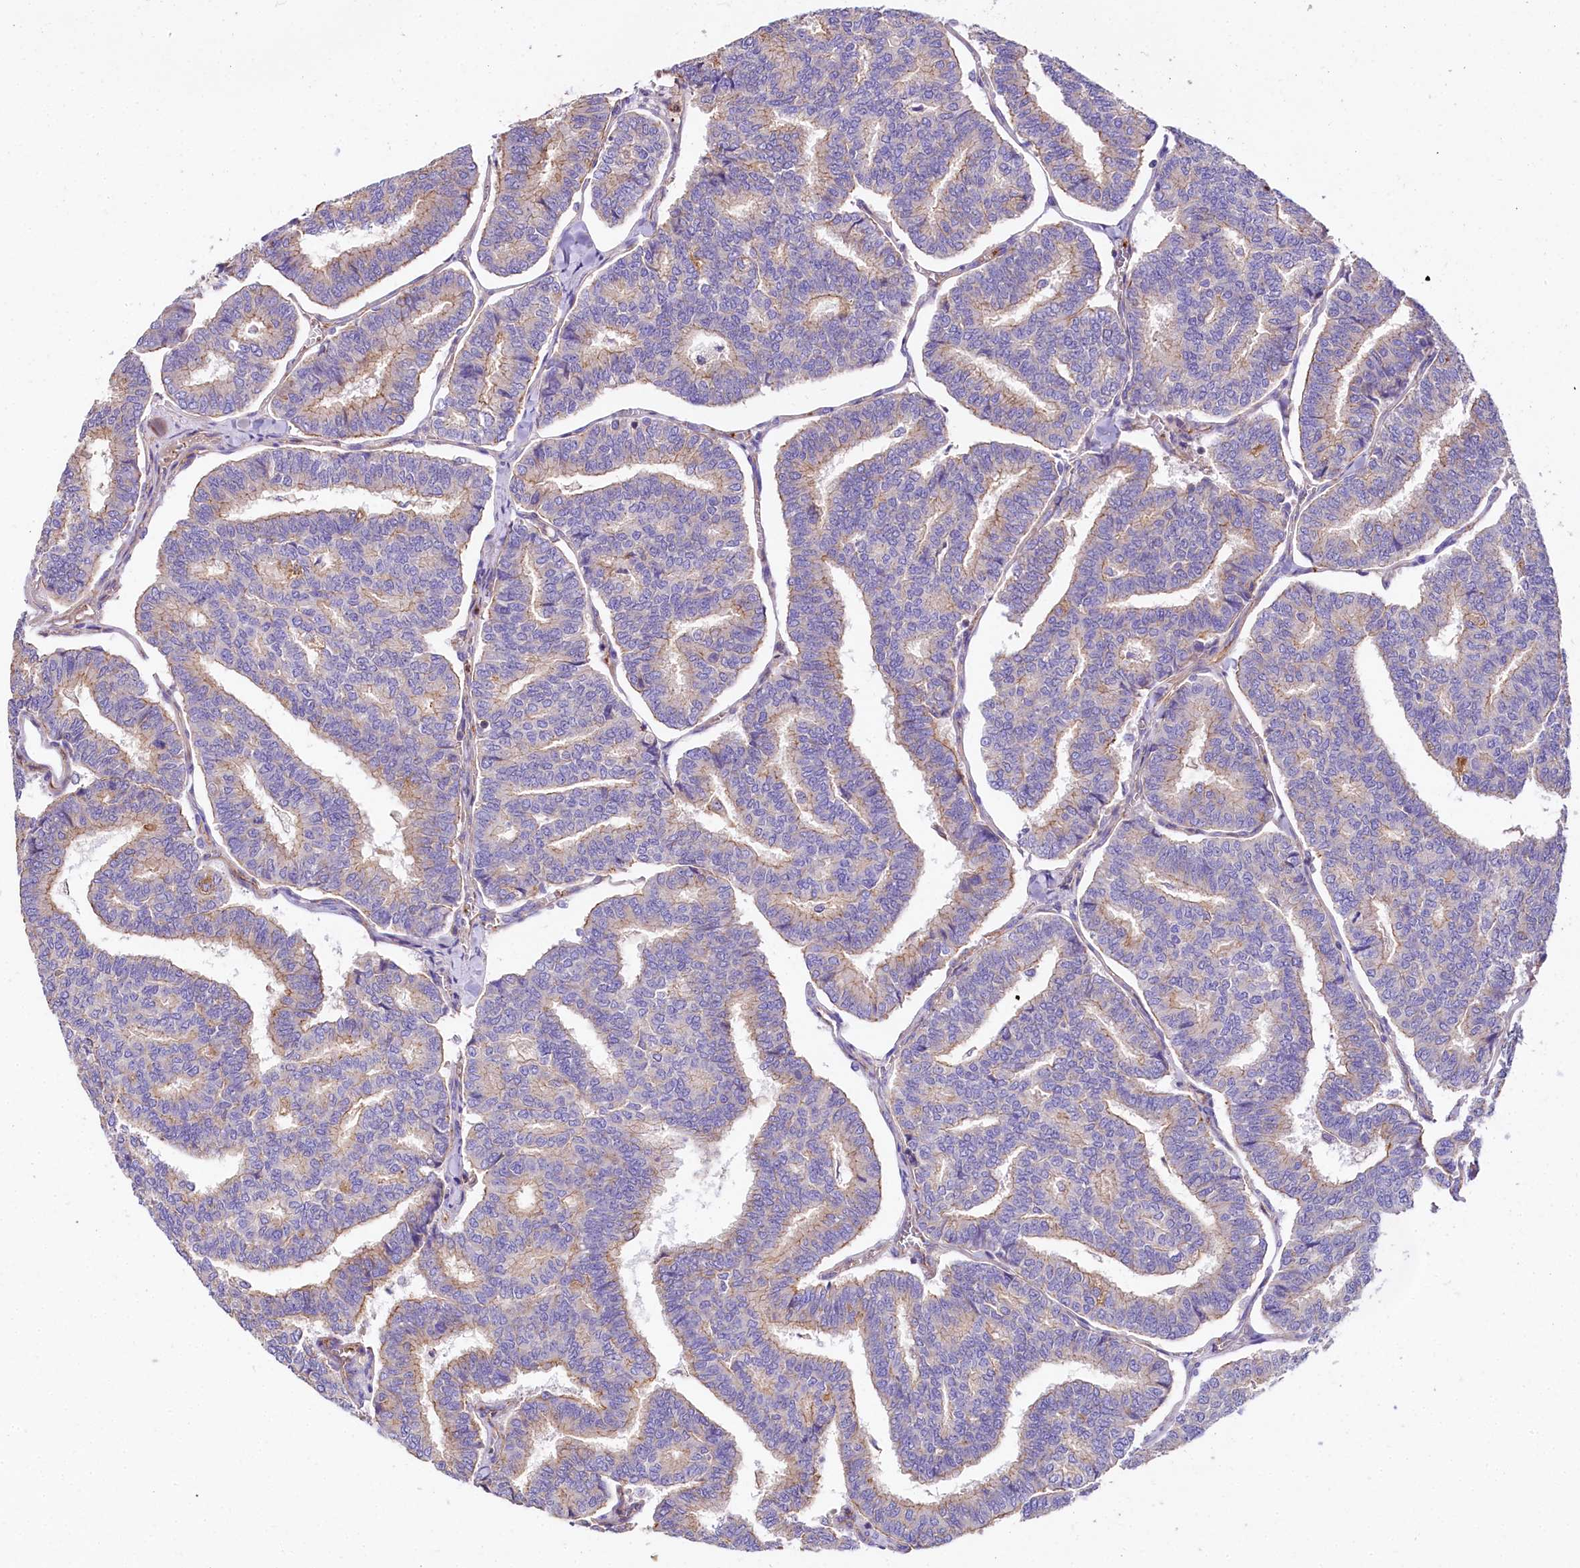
{"staining": {"intensity": "weak", "quantity": "<25%", "location": "cytoplasmic/membranous"}, "tissue": "thyroid cancer", "cell_type": "Tumor cells", "image_type": "cancer", "snomed": [{"axis": "morphology", "description": "Papillary adenocarcinoma, NOS"}, {"axis": "topography", "description": "Thyroid gland"}], "caption": "This is an immunohistochemistry (IHC) image of papillary adenocarcinoma (thyroid). There is no positivity in tumor cells.", "gene": "FCHSD2", "patient": {"sex": "female", "age": 35}}